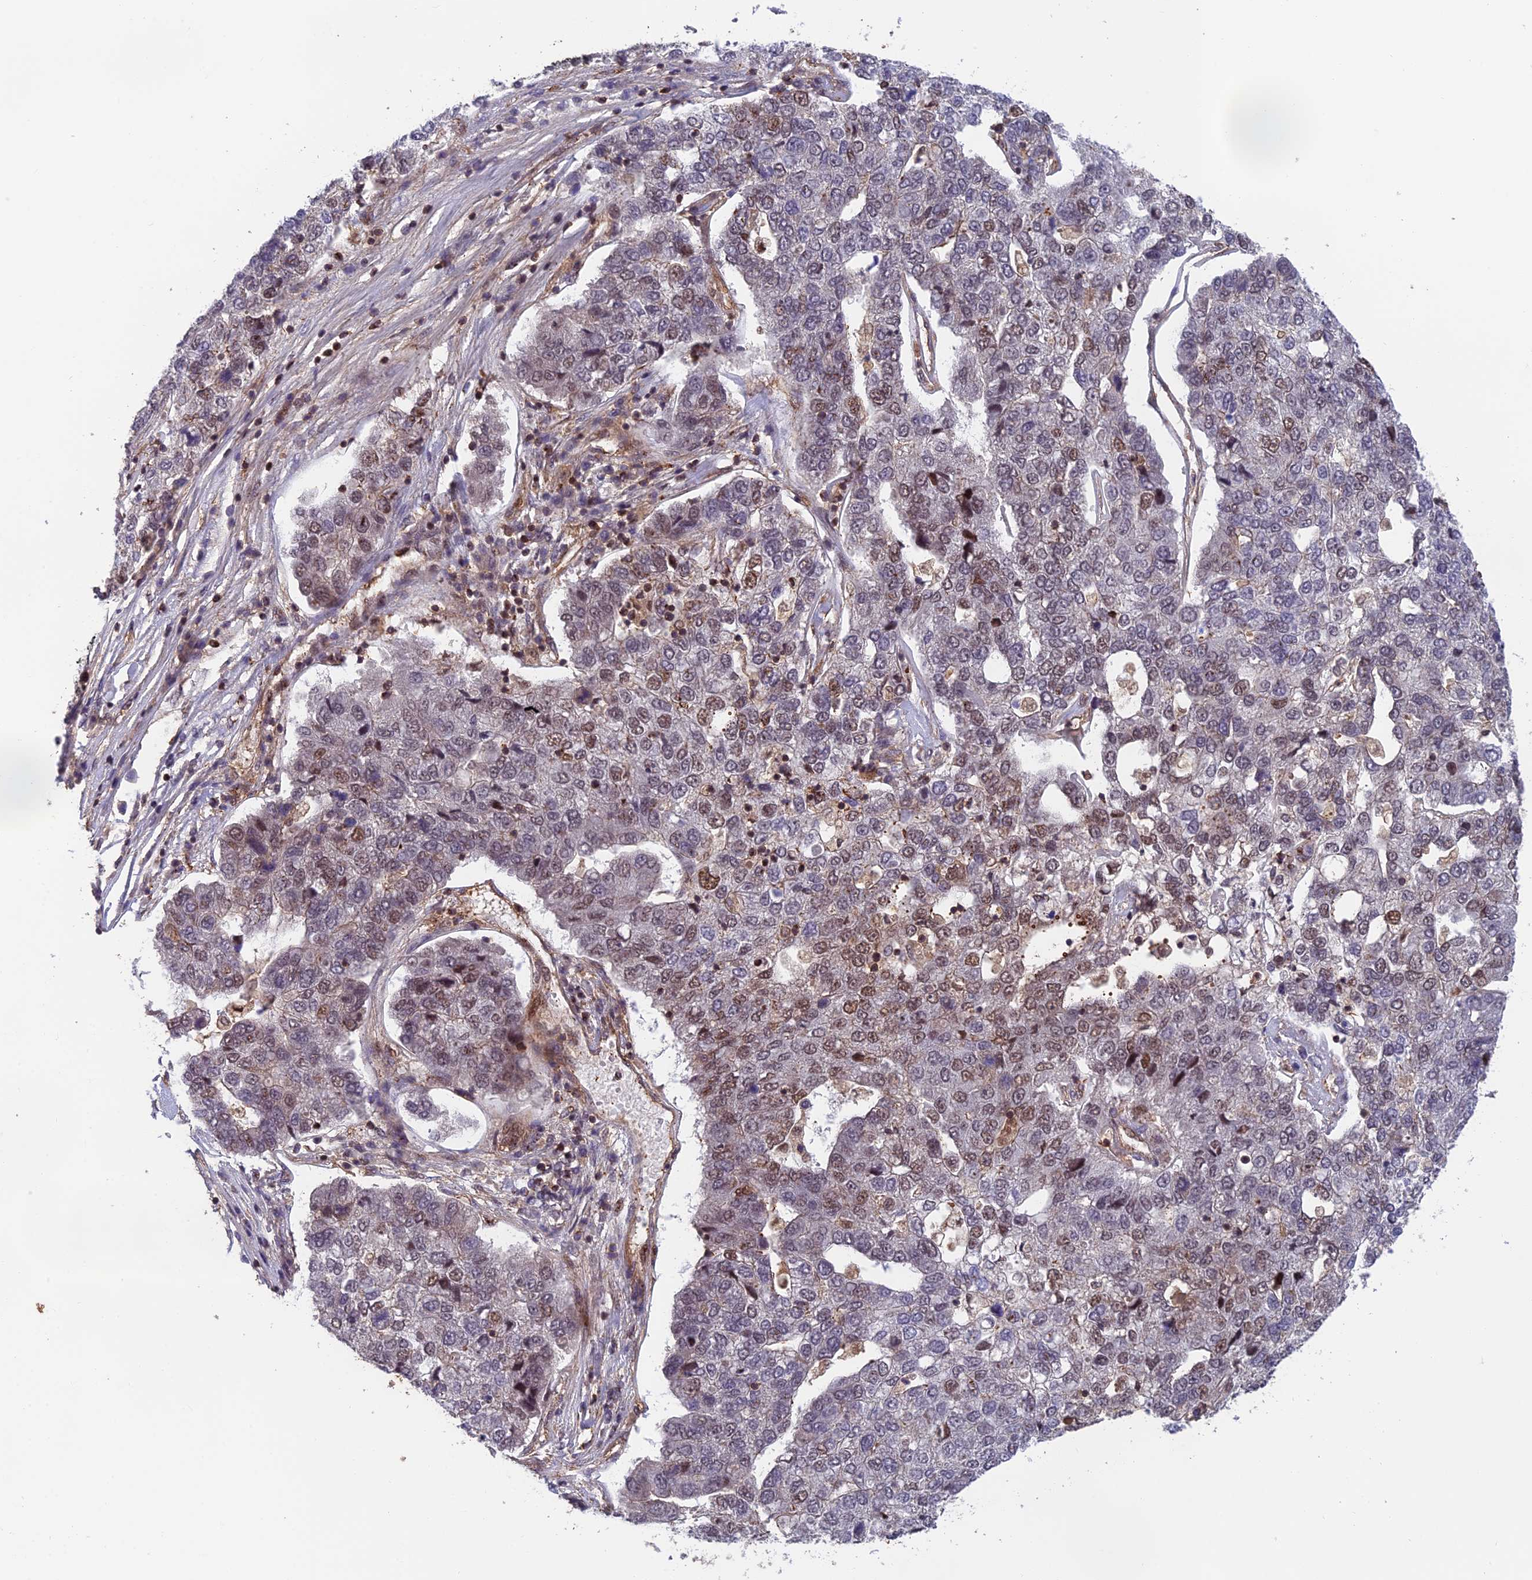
{"staining": {"intensity": "moderate", "quantity": "25%-75%", "location": "nuclear"}, "tissue": "pancreatic cancer", "cell_type": "Tumor cells", "image_type": "cancer", "snomed": [{"axis": "morphology", "description": "Adenocarcinoma, NOS"}, {"axis": "topography", "description": "Pancreas"}], "caption": "There is medium levels of moderate nuclear staining in tumor cells of pancreatic cancer, as demonstrated by immunohistochemical staining (brown color).", "gene": "OSBPL1A", "patient": {"sex": "female", "age": 61}}